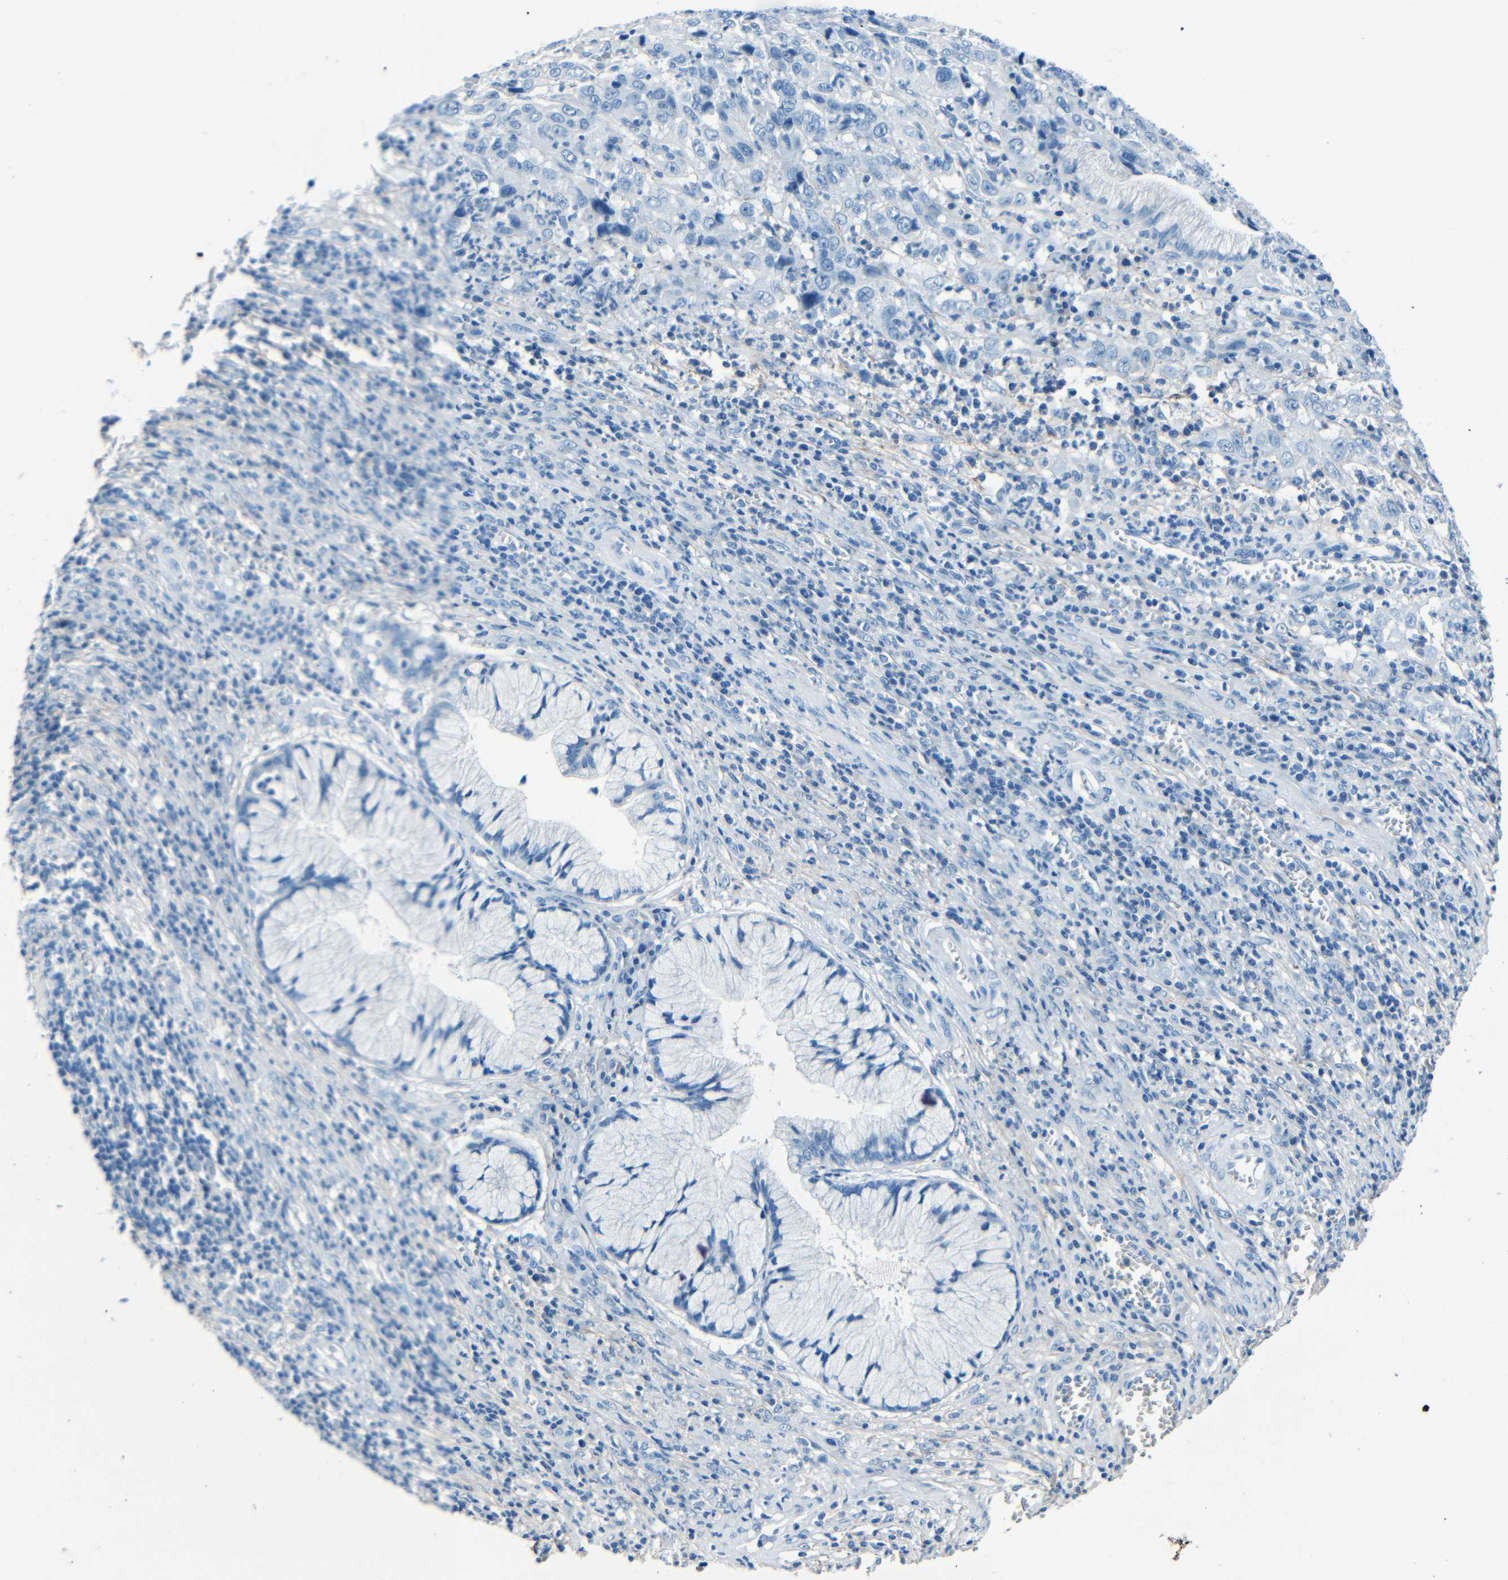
{"staining": {"intensity": "negative", "quantity": "none", "location": "none"}, "tissue": "cervical cancer", "cell_type": "Tumor cells", "image_type": "cancer", "snomed": [{"axis": "morphology", "description": "Squamous cell carcinoma, NOS"}, {"axis": "topography", "description": "Cervix"}], "caption": "A high-resolution image shows immunohistochemistry (IHC) staining of cervical cancer, which shows no significant expression in tumor cells. Brightfield microscopy of IHC stained with DAB (3,3'-diaminobenzidine) (brown) and hematoxylin (blue), captured at high magnification.", "gene": "FBN2", "patient": {"sex": "female", "age": 32}}